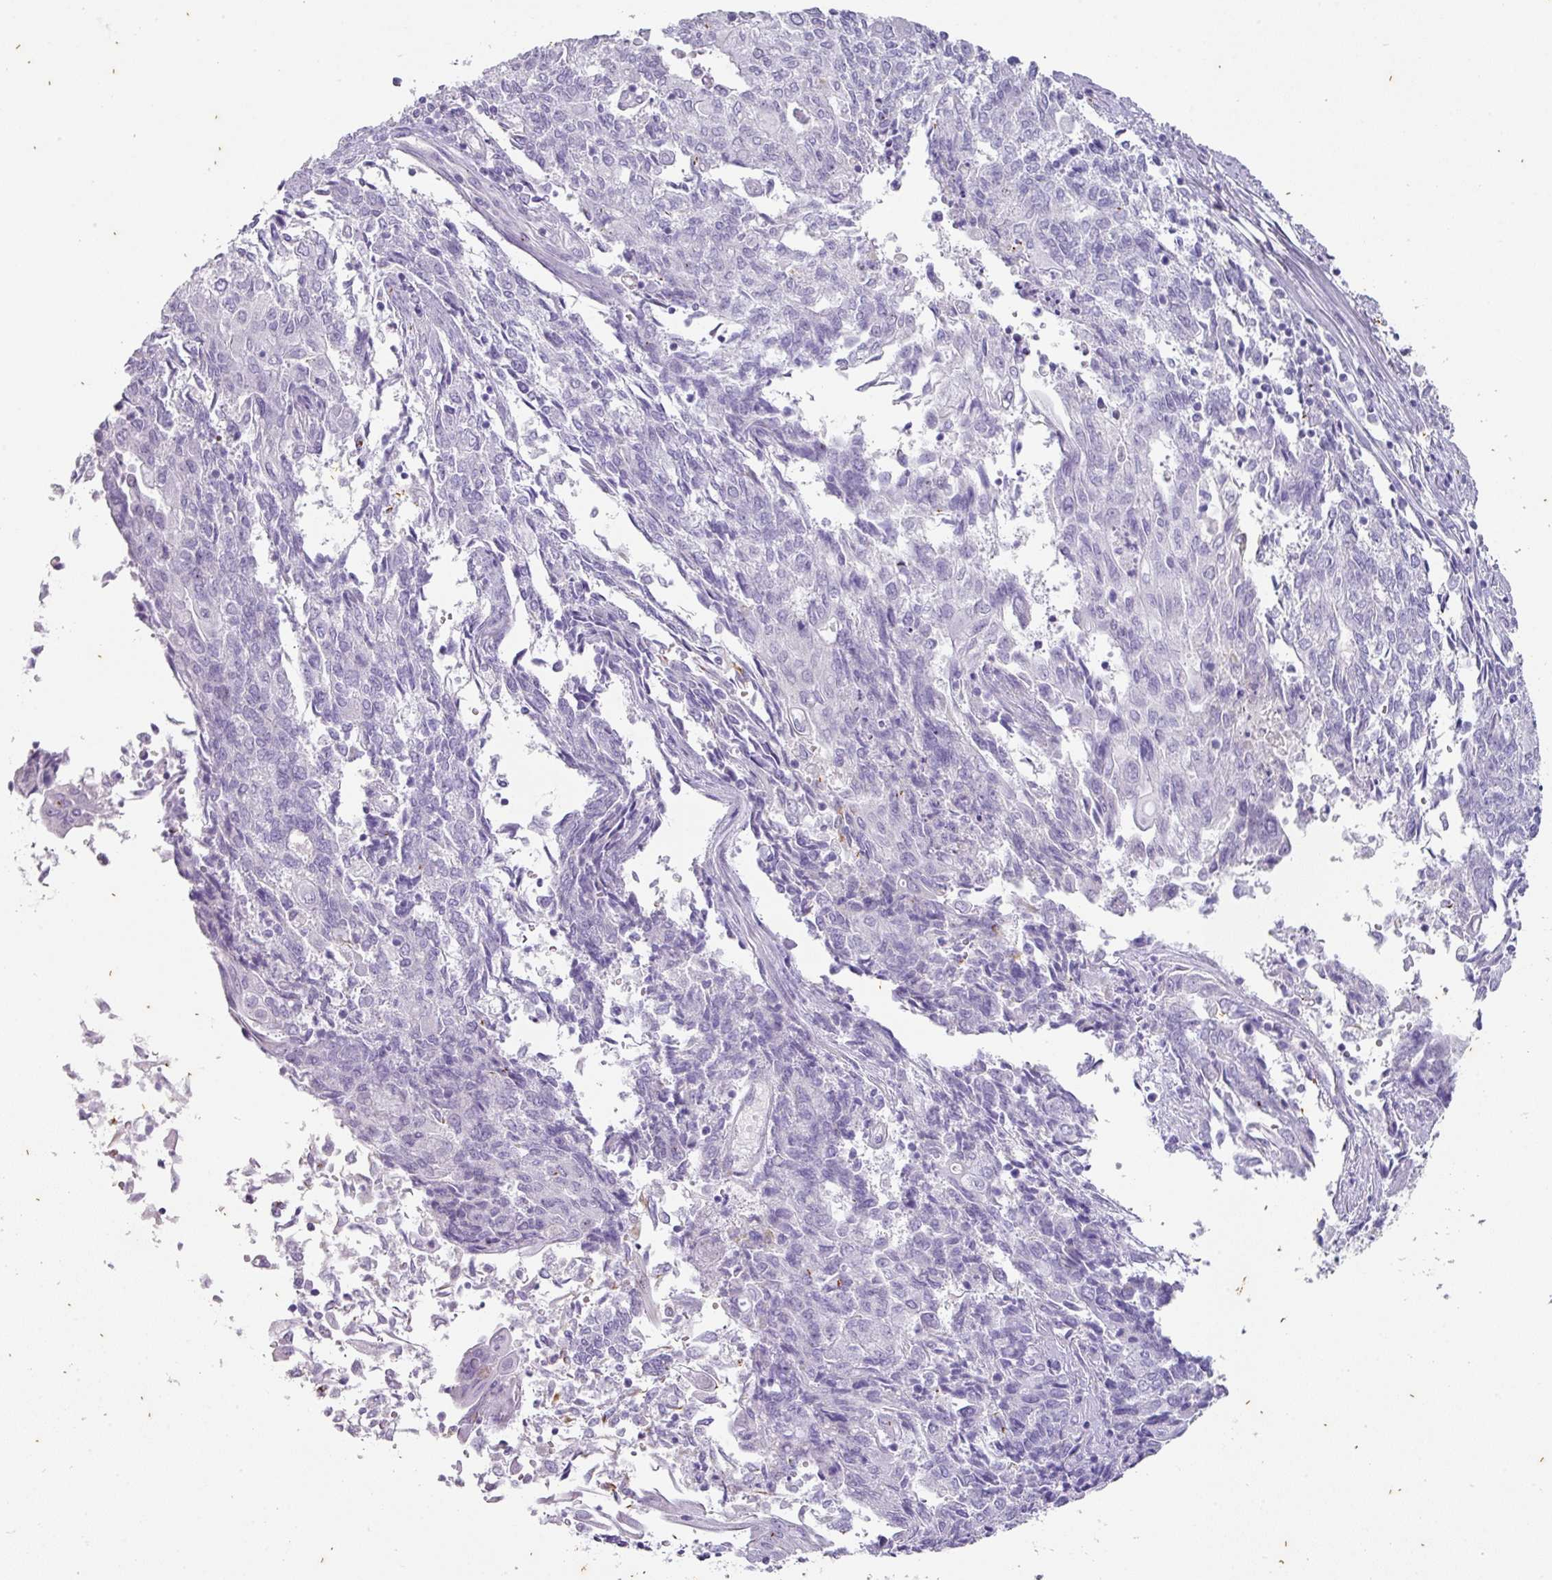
{"staining": {"intensity": "negative", "quantity": "none", "location": "none"}, "tissue": "endometrial cancer", "cell_type": "Tumor cells", "image_type": "cancer", "snomed": [{"axis": "morphology", "description": "Adenocarcinoma, NOS"}, {"axis": "topography", "description": "Endometrium"}], "caption": "Immunohistochemical staining of human endometrial cancer (adenocarcinoma) displays no significant expression in tumor cells.", "gene": "OR52N1", "patient": {"sex": "female", "age": 54}}